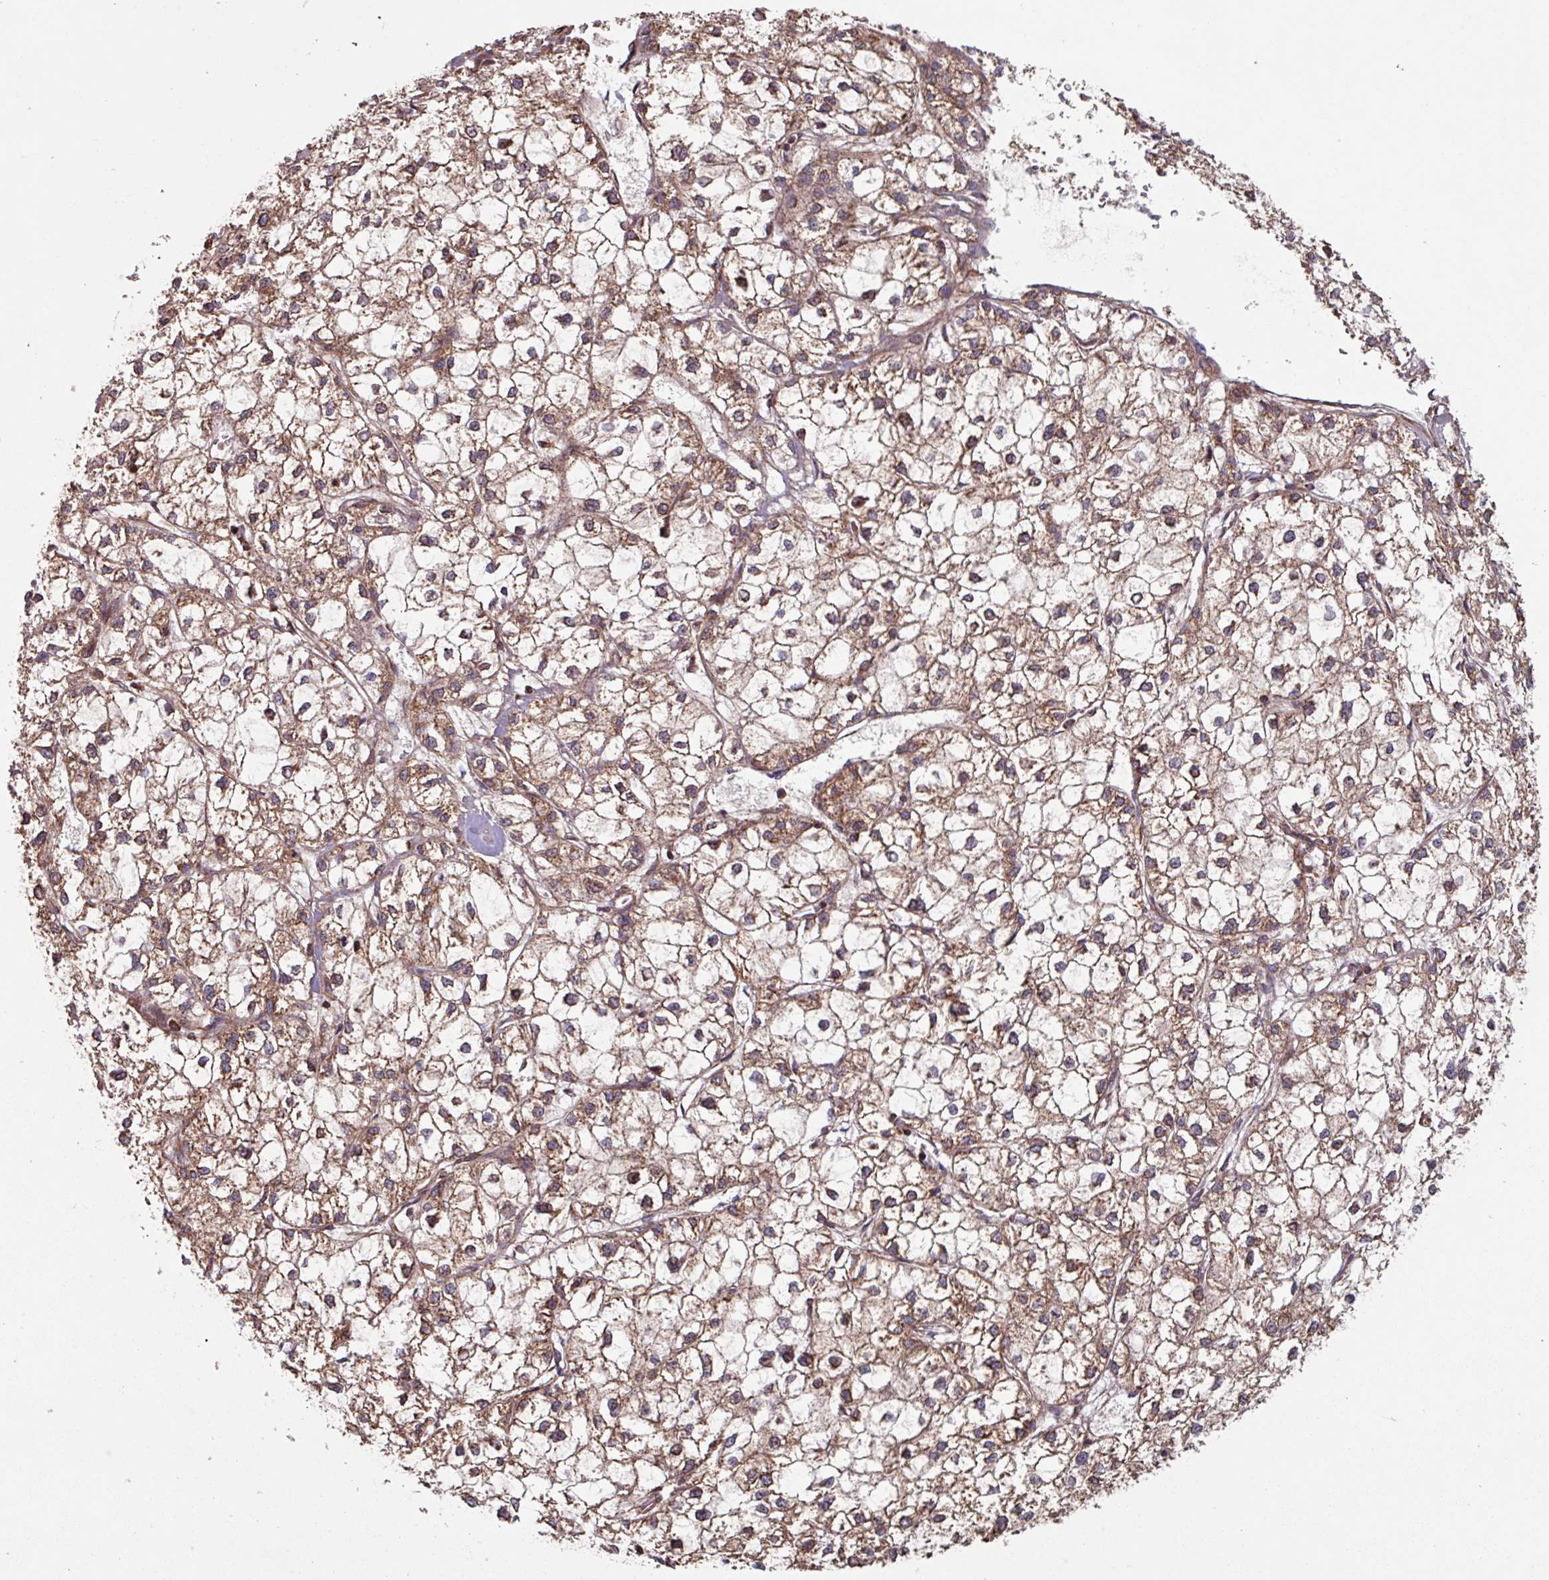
{"staining": {"intensity": "moderate", "quantity": ">75%", "location": "cytoplasmic/membranous"}, "tissue": "liver cancer", "cell_type": "Tumor cells", "image_type": "cancer", "snomed": [{"axis": "morphology", "description": "Carcinoma, Hepatocellular, NOS"}, {"axis": "topography", "description": "Liver"}], "caption": "Immunohistochemistry of hepatocellular carcinoma (liver) shows medium levels of moderate cytoplasmic/membranous positivity in approximately >75% of tumor cells.", "gene": "COX7C", "patient": {"sex": "female", "age": 43}}